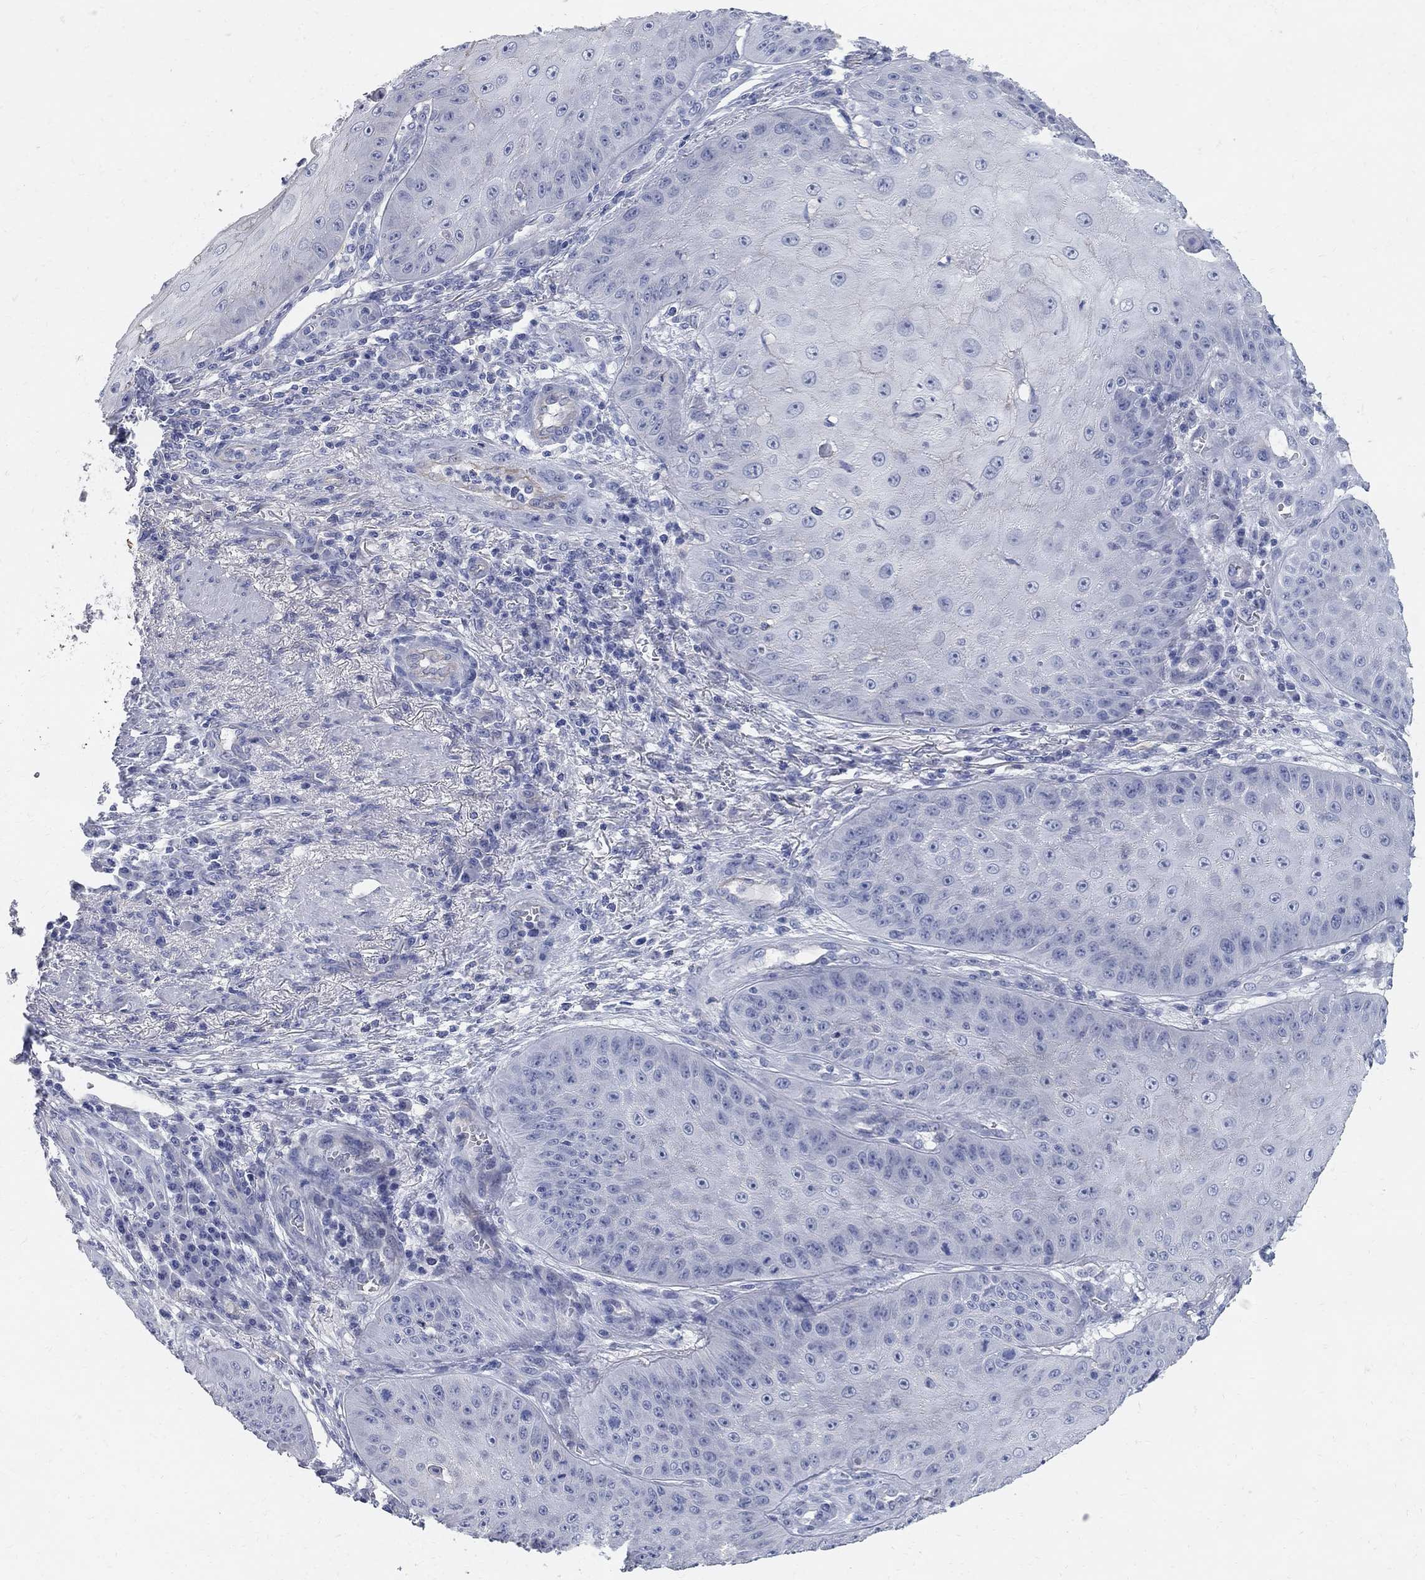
{"staining": {"intensity": "negative", "quantity": "none", "location": "none"}, "tissue": "skin cancer", "cell_type": "Tumor cells", "image_type": "cancer", "snomed": [{"axis": "morphology", "description": "Squamous cell carcinoma, NOS"}, {"axis": "topography", "description": "Skin"}], "caption": "There is no significant staining in tumor cells of squamous cell carcinoma (skin). (DAB (3,3'-diaminobenzidine) immunohistochemistry (IHC), high magnification).", "gene": "AOX1", "patient": {"sex": "male", "age": 70}}